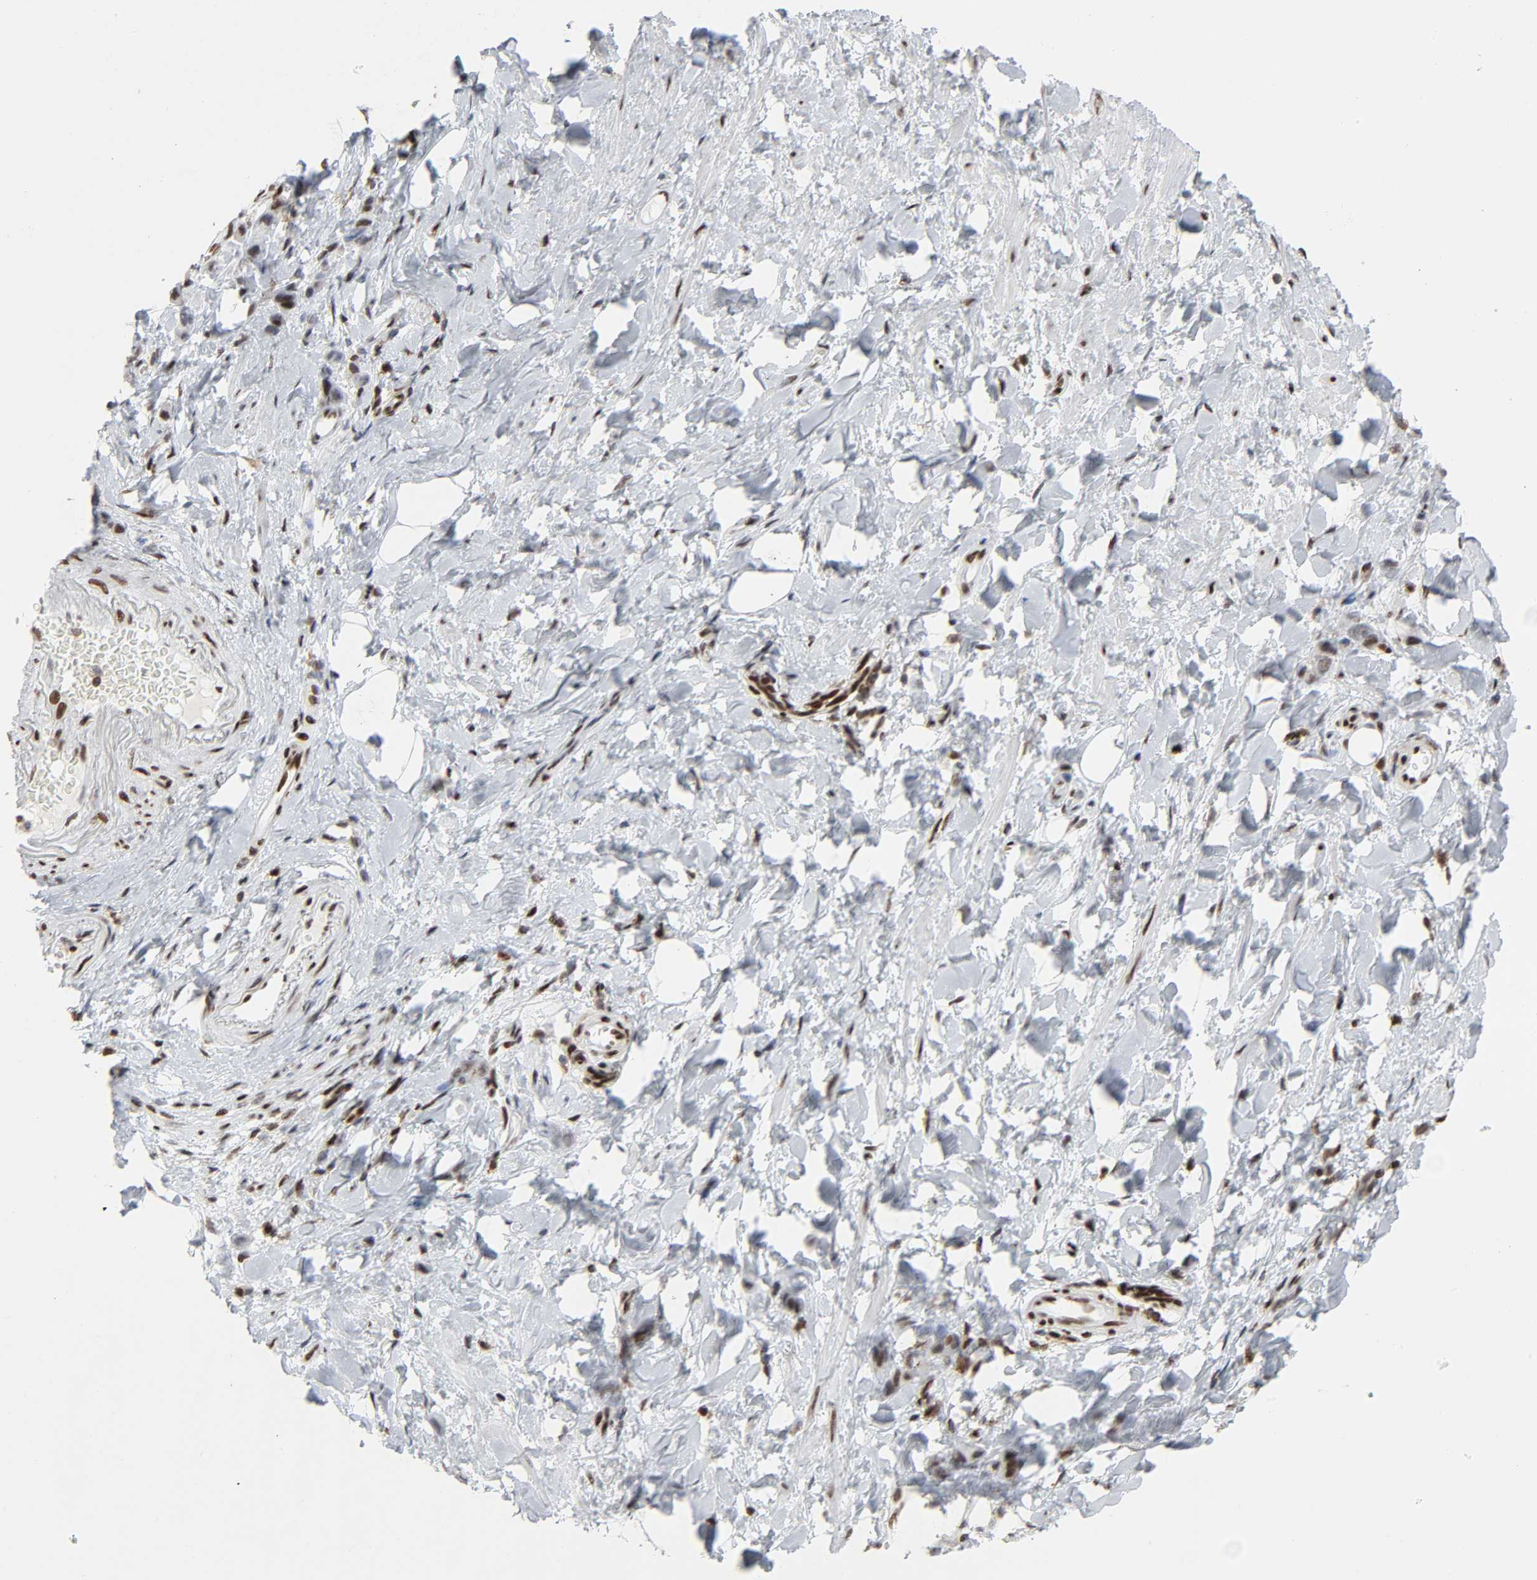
{"staining": {"intensity": "weak", "quantity": "25%-75%", "location": "nuclear"}, "tissue": "stomach cancer", "cell_type": "Tumor cells", "image_type": "cancer", "snomed": [{"axis": "morphology", "description": "Adenocarcinoma, NOS"}, {"axis": "topography", "description": "Stomach"}], "caption": "Immunohistochemistry of adenocarcinoma (stomach) displays low levels of weak nuclear staining in about 25%-75% of tumor cells.", "gene": "WAS", "patient": {"sex": "male", "age": 82}}